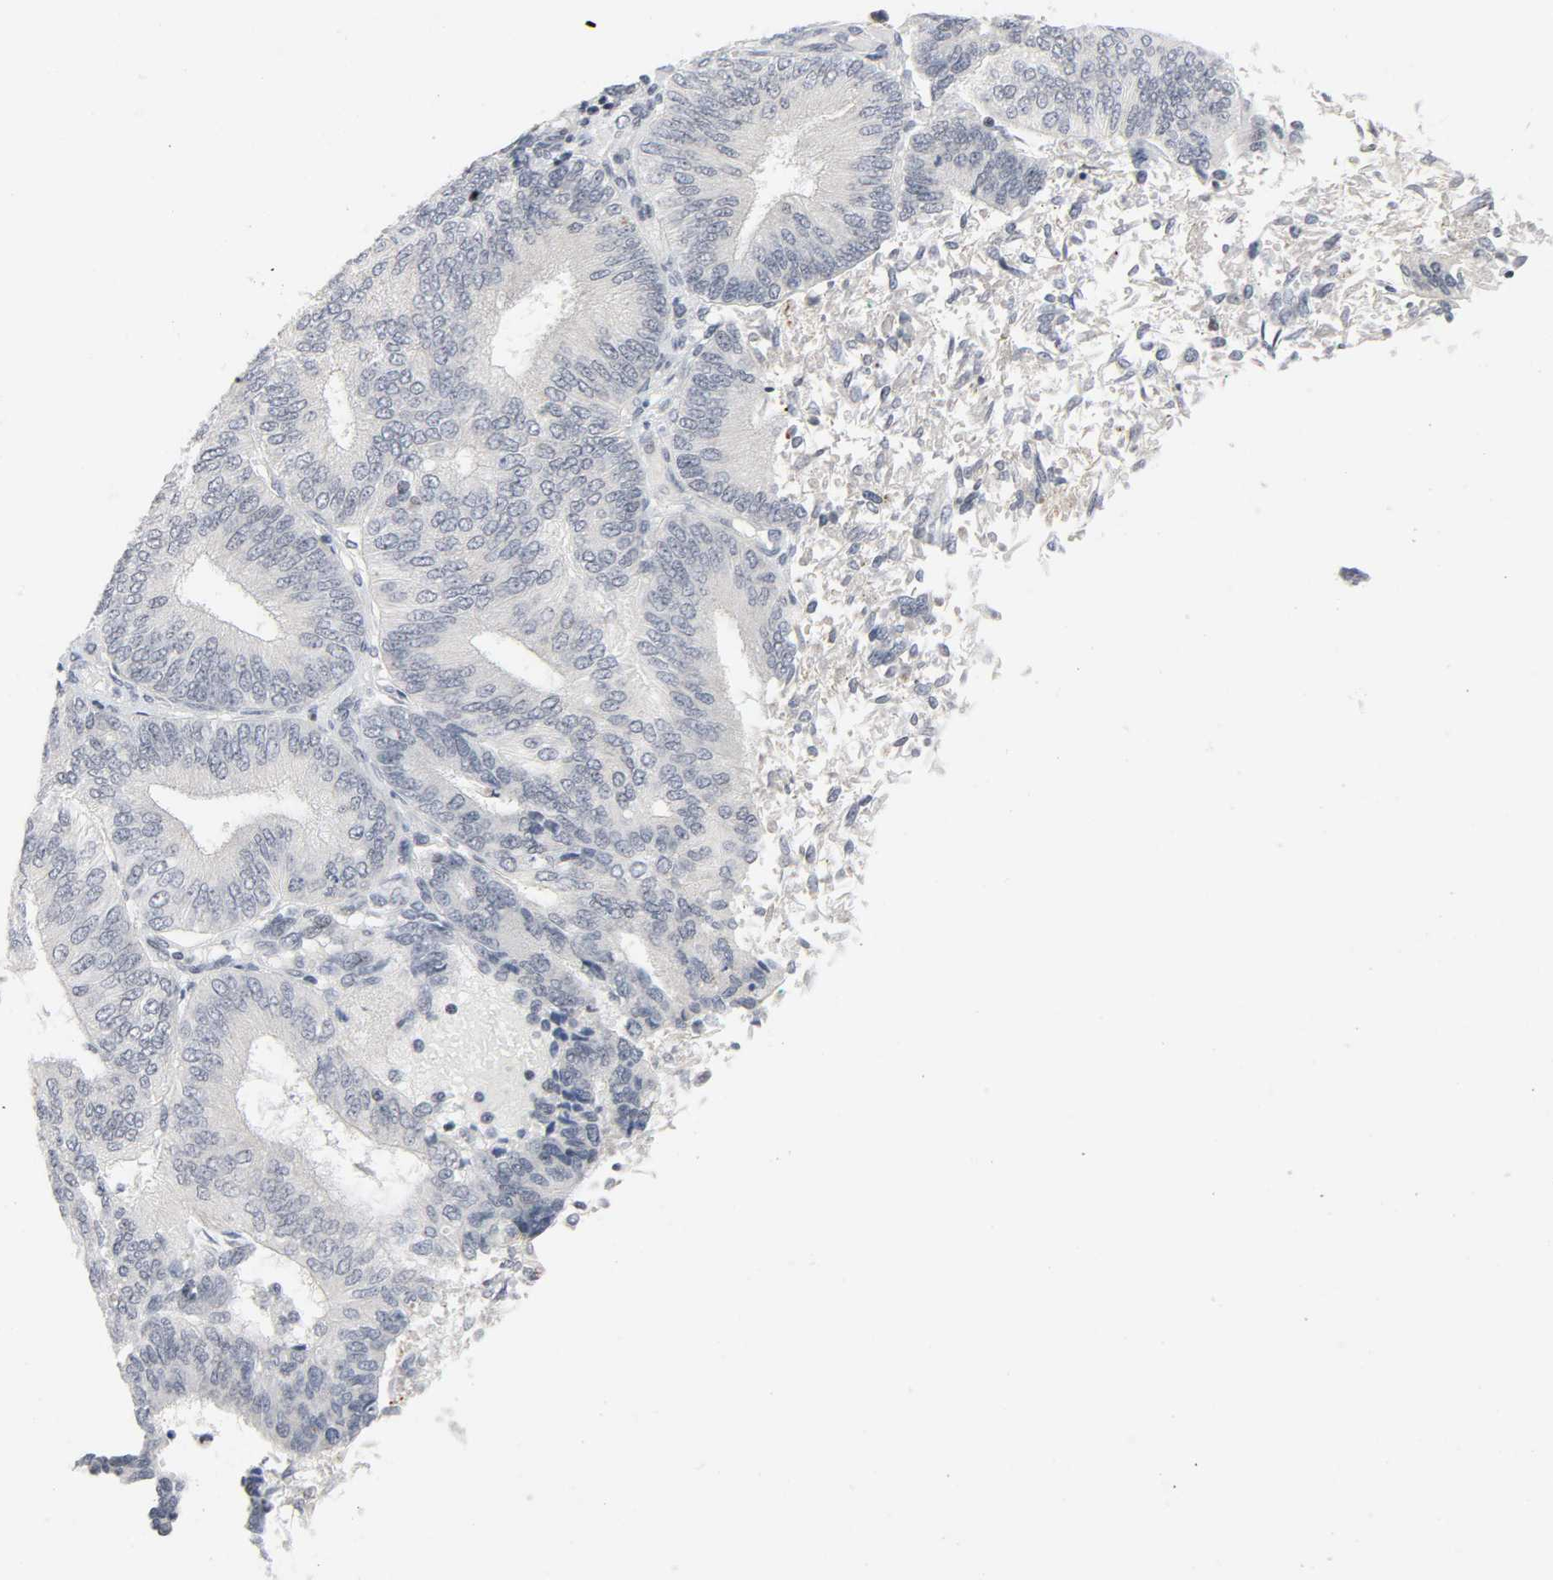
{"staining": {"intensity": "negative", "quantity": "none", "location": "none"}, "tissue": "endometrial cancer", "cell_type": "Tumor cells", "image_type": "cancer", "snomed": [{"axis": "morphology", "description": "Adenocarcinoma, NOS"}, {"axis": "topography", "description": "Endometrium"}], "caption": "High magnification brightfield microscopy of adenocarcinoma (endometrial) stained with DAB (brown) and counterstained with hematoxylin (blue): tumor cells show no significant positivity.", "gene": "GABPA", "patient": {"sex": "female", "age": 79}}